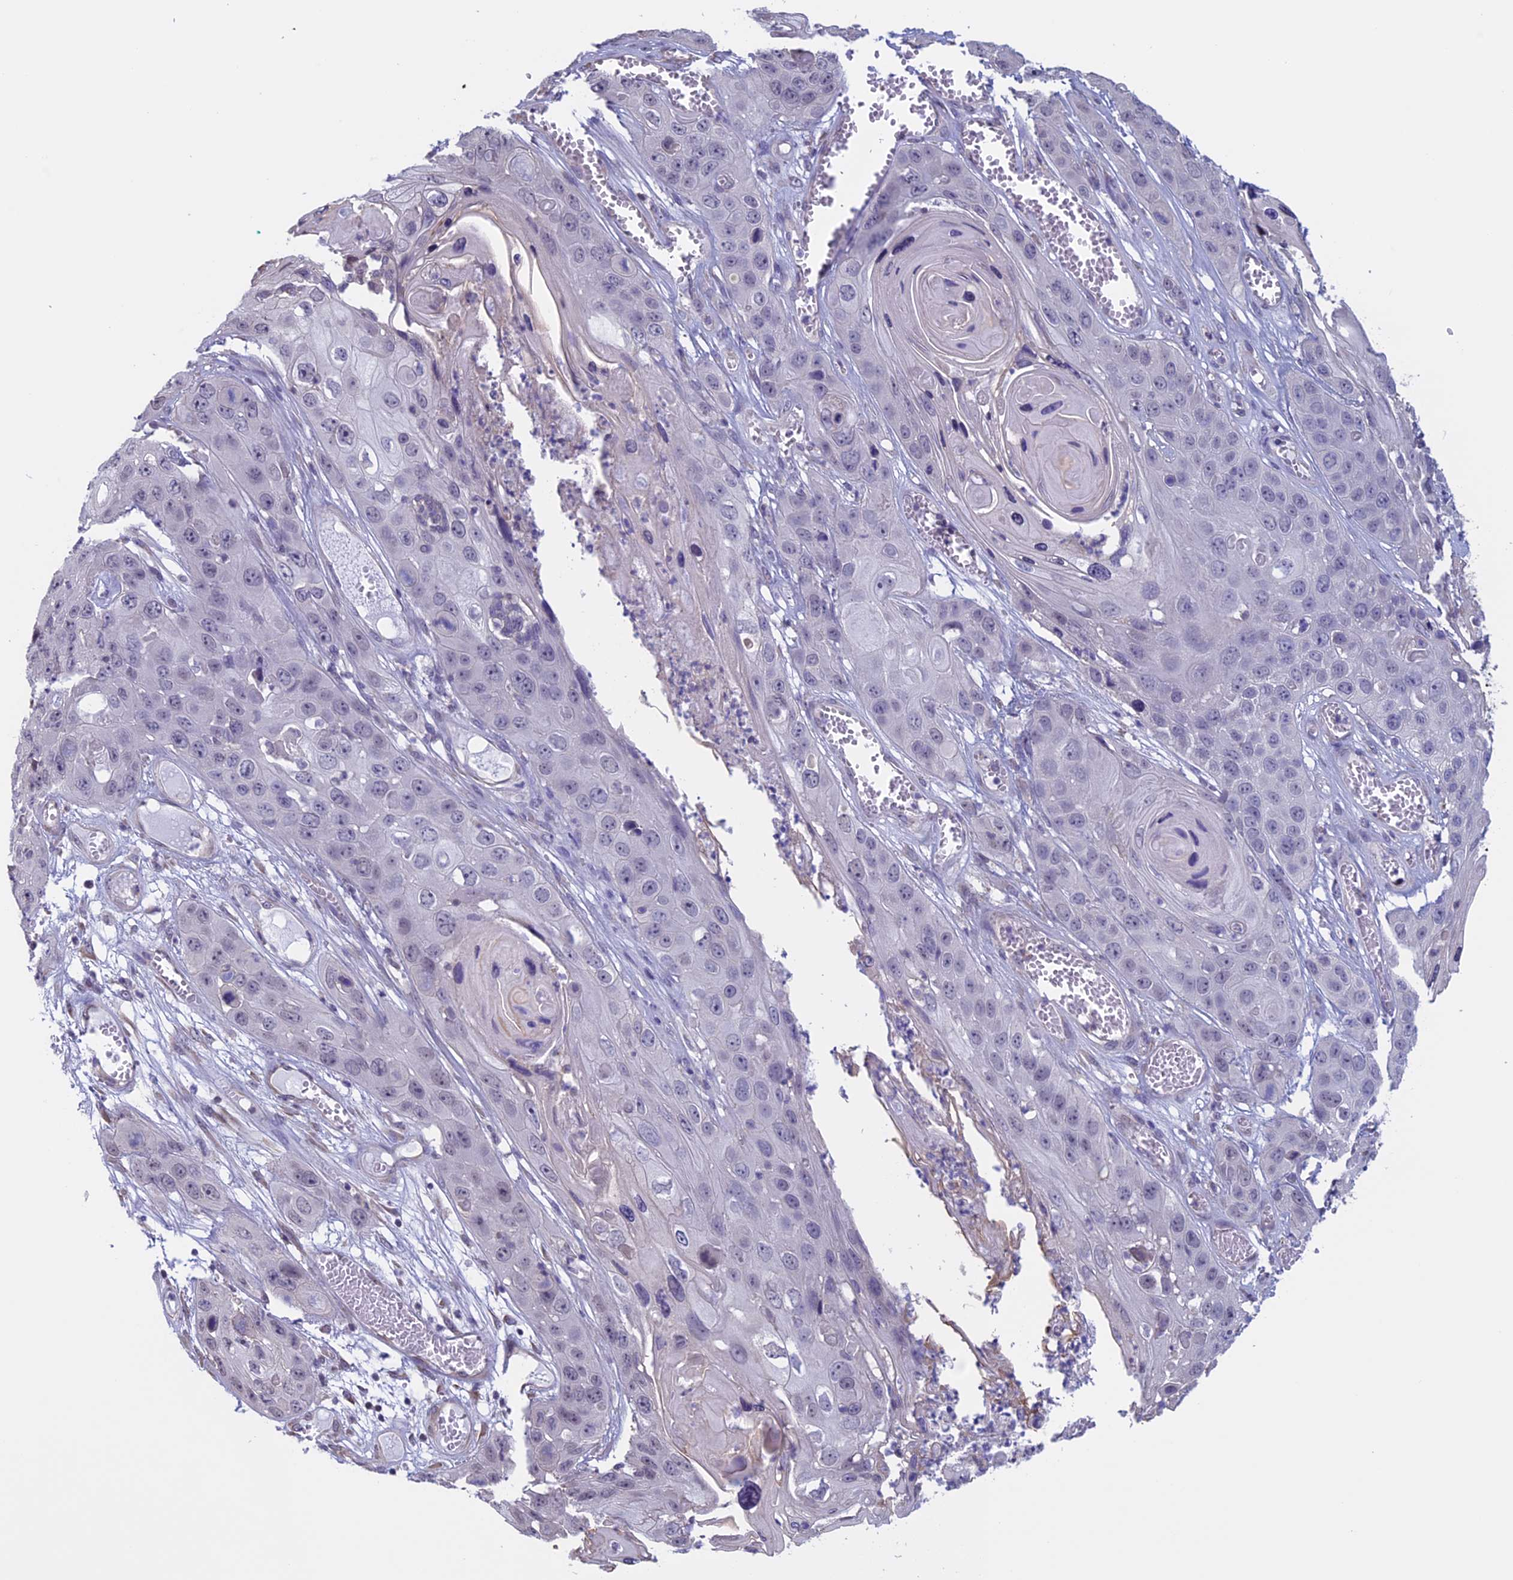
{"staining": {"intensity": "negative", "quantity": "none", "location": "none"}, "tissue": "skin cancer", "cell_type": "Tumor cells", "image_type": "cancer", "snomed": [{"axis": "morphology", "description": "Squamous cell carcinoma, NOS"}, {"axis": "topography", "description": "Skin"}], "caption": "This is an immunohistochemistry micrograph of skin cancer. There is no expression in tumor cells.", "gene": "SLC1A6", "patient": {"sex": "male", "age": 55}}